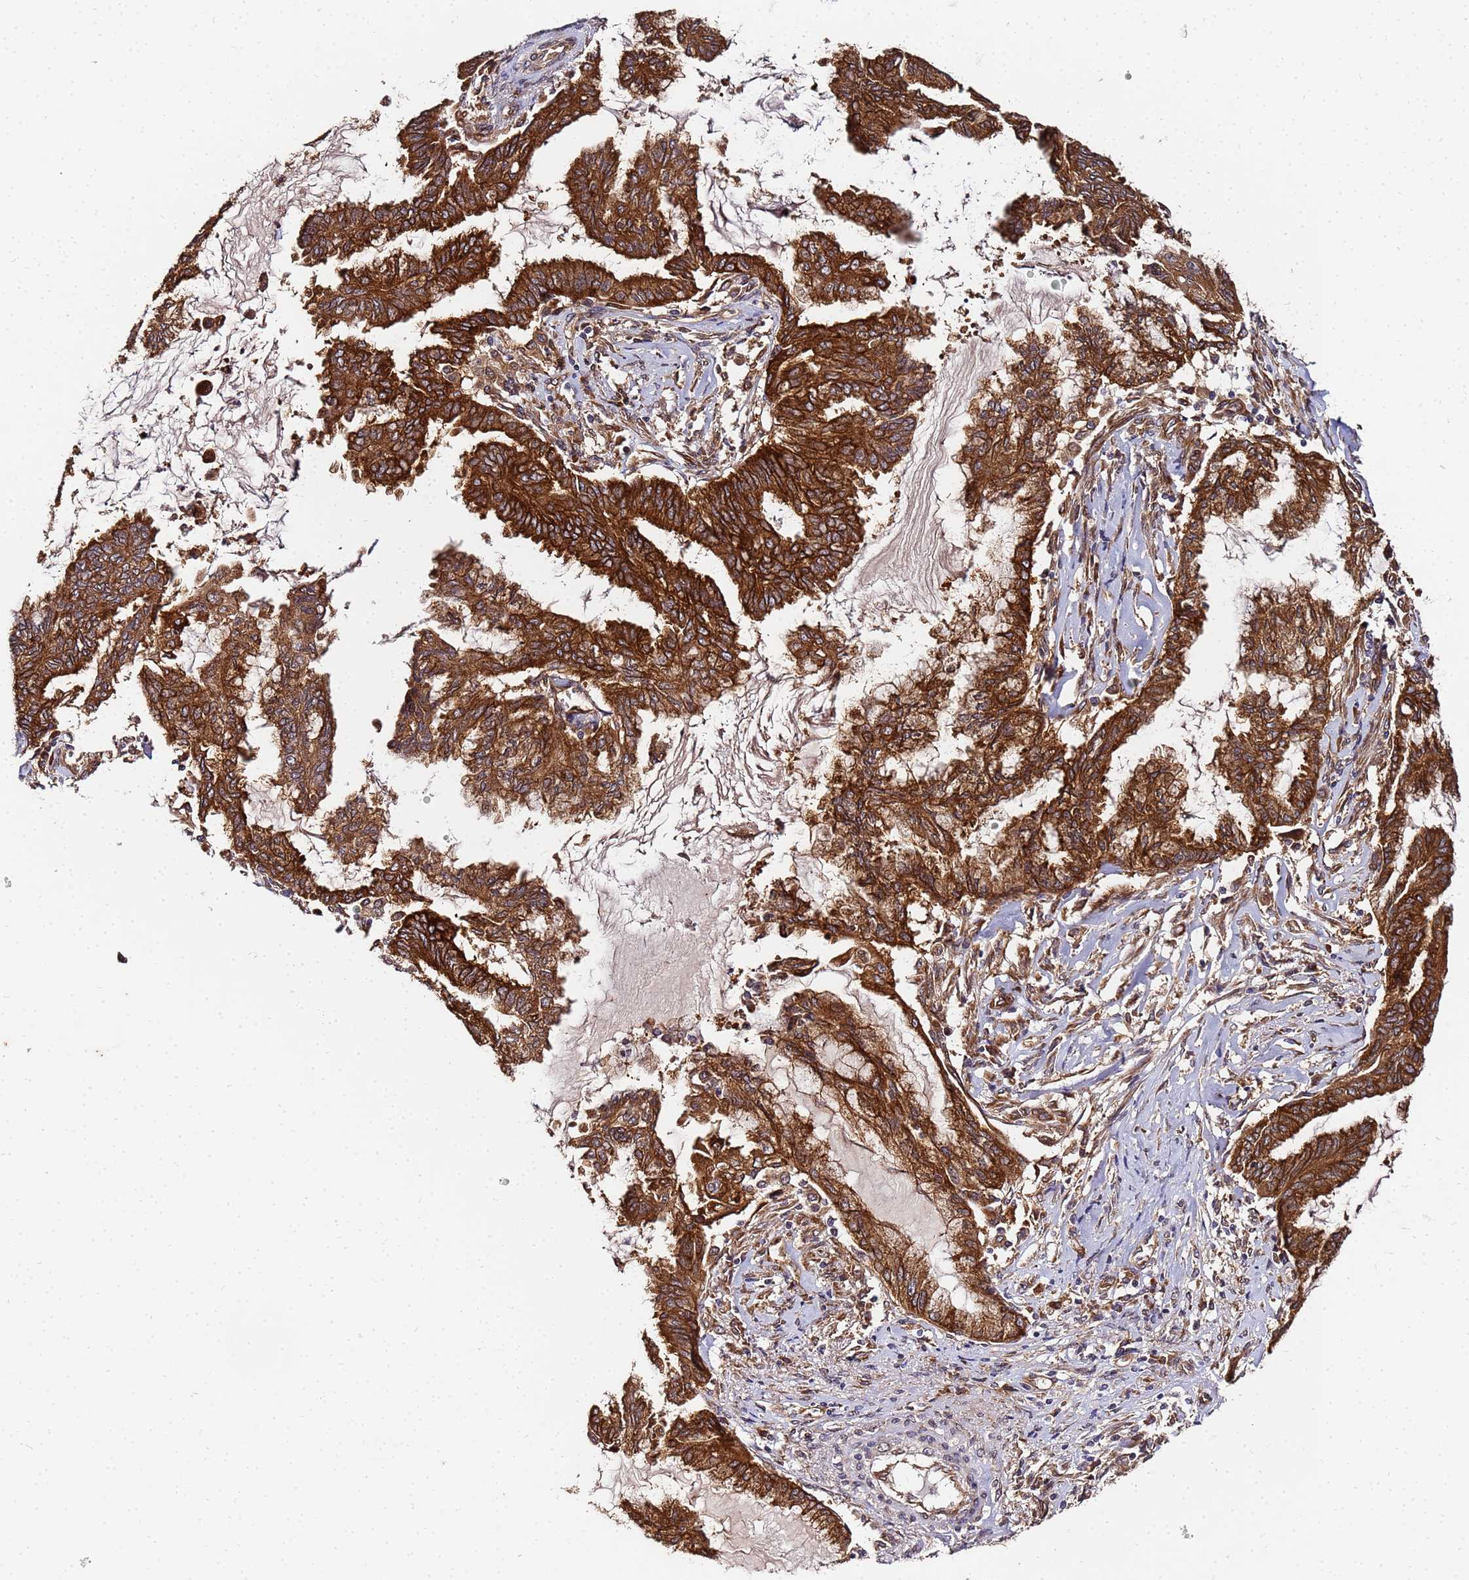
{"staining": {"intensity": "strong", "quantity": ">75%", "location": "cytoplasmic/membranous"}, "tissue": "endometrial cancer", "cell_type": "Tumor cells", "image_type": "cancer", "snomed": [{"axis": "morphology", "description": "Adenocarcinoma, NOS"}, {"axis": "topography", "description": "Endometrium"}], "caption": "Adenocarcinoma (endometrial) stained with DAB immunohistochemistry (IHC) exhibits high levels of strong cytoplasmic/membranous positivity in about >75% of tumor cells.", "gene": "UNC93B1", "patient": {"sex": "female", "age": 86}}